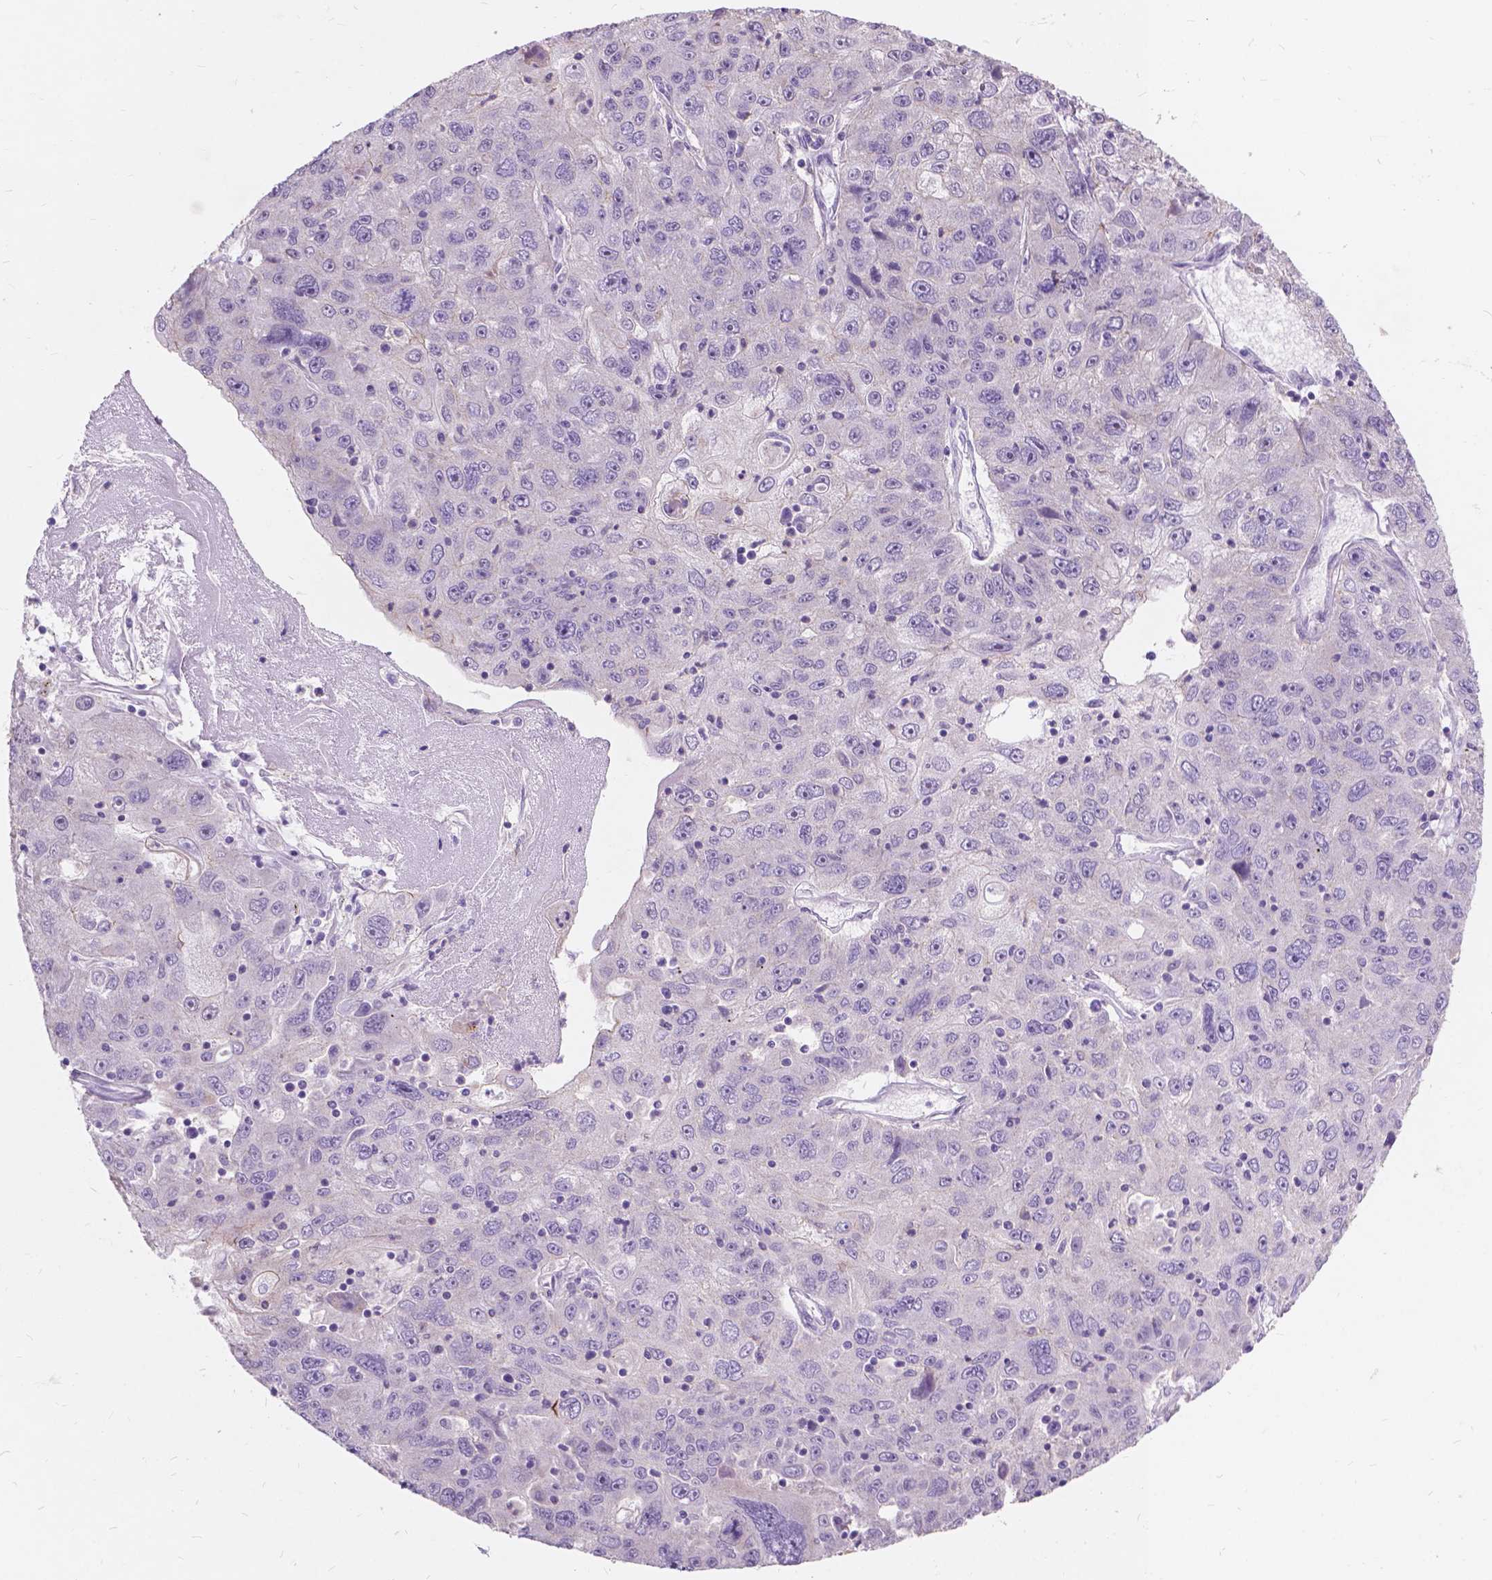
{"staining": {"intensity": "negative", "quantity": "none", "location": "none"}, "tissue": "stomach cancer", "cell_type": "Tumor cells", "image_type": "cancer", "snomed": [{"axis": "morphology", "description": "Adenocarcinoma, NOS"}, {"axis": "topography", "description": "Stomach"}], "caption": "Immunohistochemistry (IHC) of stomach cancer displays no expression in tumor cells.", "gene": "MYH14", "patient": {"sex": "male", "age": 56}}